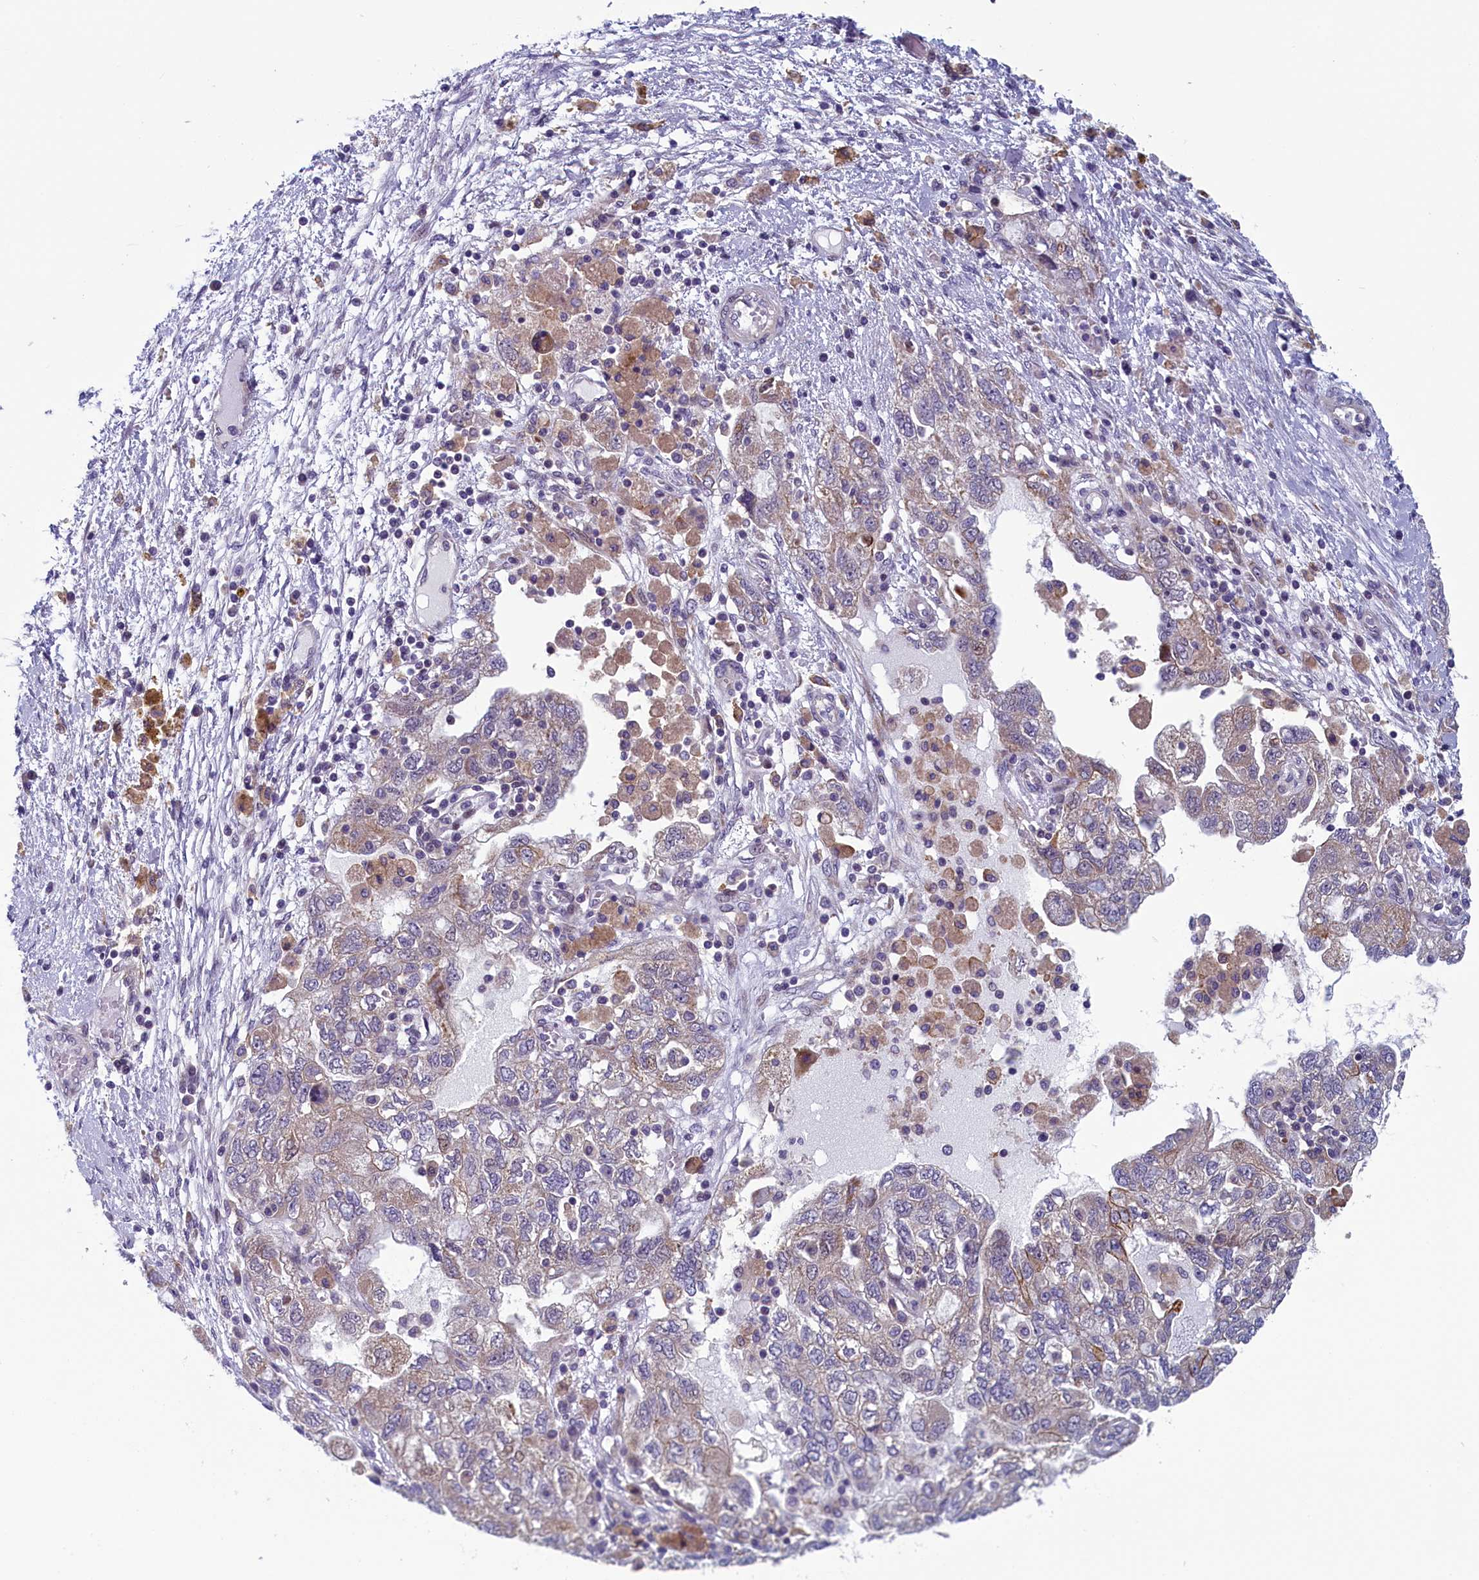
{"staining": {"intensity": "weak", "quantity": "25%-75%", "location": "cytoplasmic/membranous"}, "tissue": "ovarian cancer", "cell_type": "Tumor cells", "image_type": "cancer", "snomed": [{"axis": "morphology", "description": "Carcinoma, NOS"}, {"axis": "morphology", "description": "Cystadenocarcinoma, serous, NOS"}, {"axis": "topography", "description": "Ovary"}], "caption": "Human serous cystadenocarcinoma (ovarian) stained with a brown dye demonstrates weak cytoplasmic/membranous positive staining in approximately 25%-75% of tumor cells.", "gene": "ANKRD39", "patient": {"sex": "female", "age": 69}}